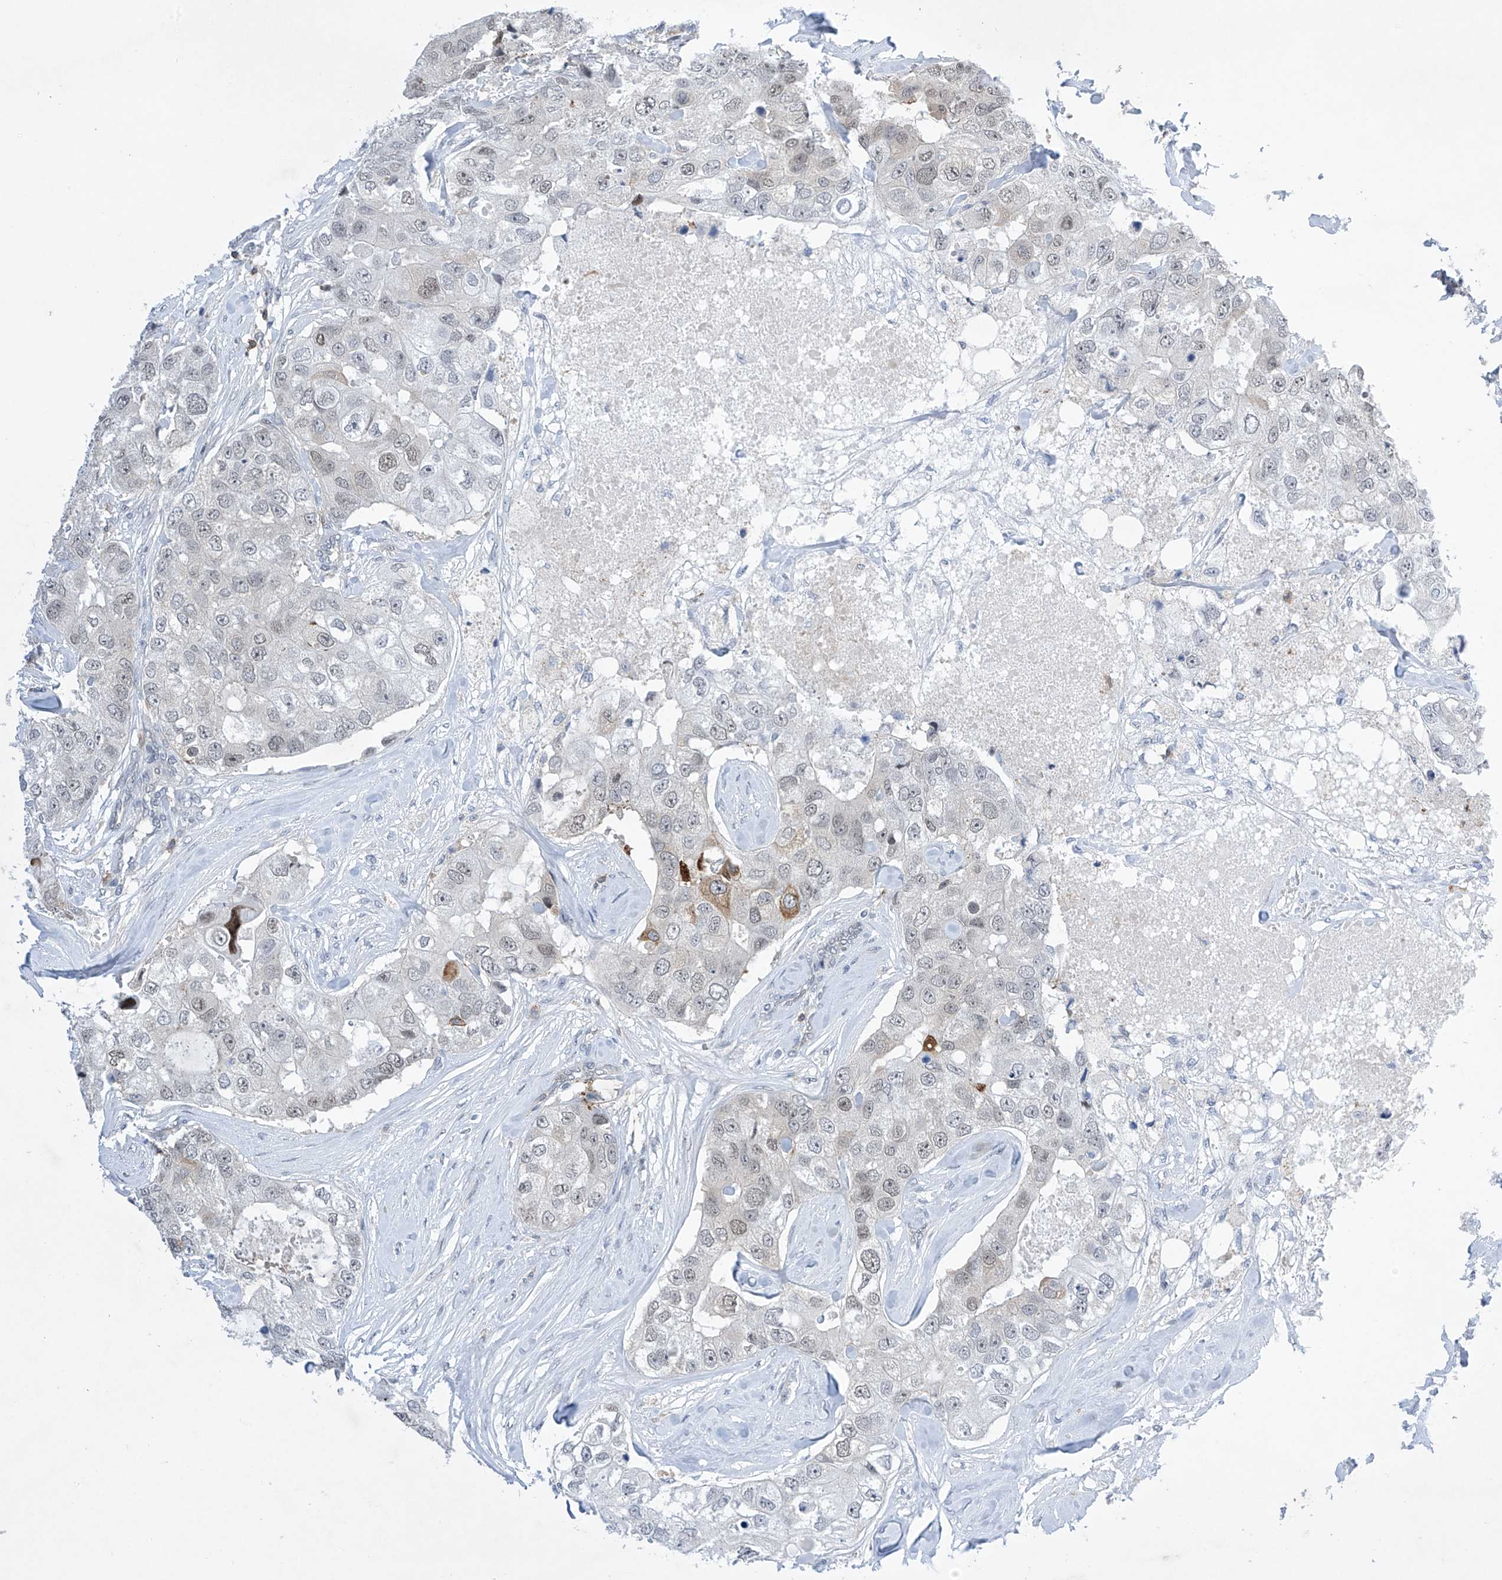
{"staining": {"intensity": "negative", "quantity": "none", "location": "none"}, "tissue": "breast cancer", "cell_type": "Tumor cells", "image_type": "cancer", "snomed": [{"axis": "morphology", "description": "Duct carcinoma"}, {"axis": "topography", "description": "Breast"}], "caption": "Tumor cells show no significant protein expression in breast cancer (invasive ductal carcinoma). Brightfield microscopy of immunohistochemistry (IHC) stained with DAB (brown) and hematoxylin (blue), captured at high magnification.", "gene": "MSL3", "patient": {"sex": "female", "age": 62}}